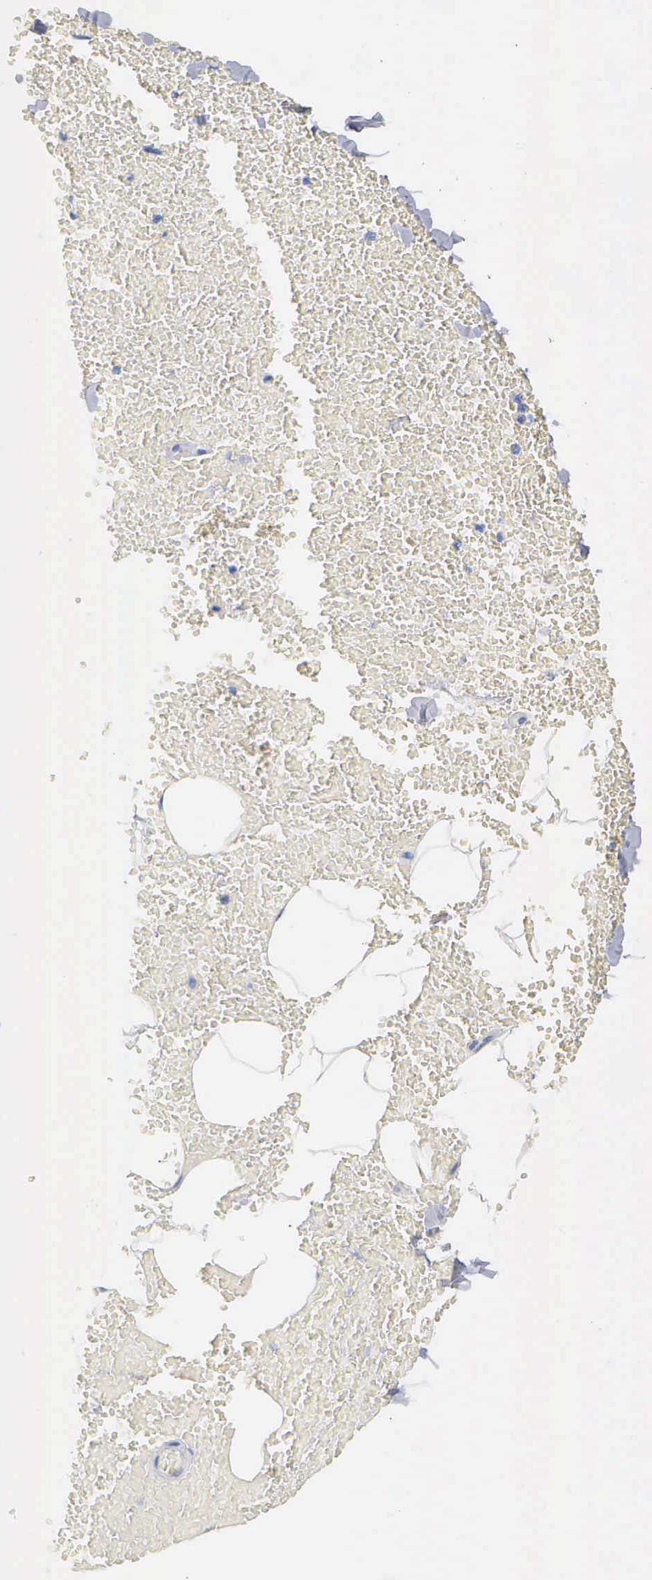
{"staining": {"intensity": "negative", "quantity": "none", "location": "none"}, "tissue": "adipose tissue", "cell_type": "Adipocytes", "image_type": "normal", "snomed": [{"axis": "morphology", "description": "Normal tissue, NOS"}, {"axis": "morphology", "description": "Inflammation, NOS"}, {"axis": "topography", "description": "Lymph node"}, {"axis": "topography", "description": "Peripheral nerve tissue"}], "caption": "Immunohistochemical staining of unremarkable human adipose tissue exhibits no significant staining in adipocytes.", "gene": "ASPHD2", "patient": {"sex": "male", "age": 52}}